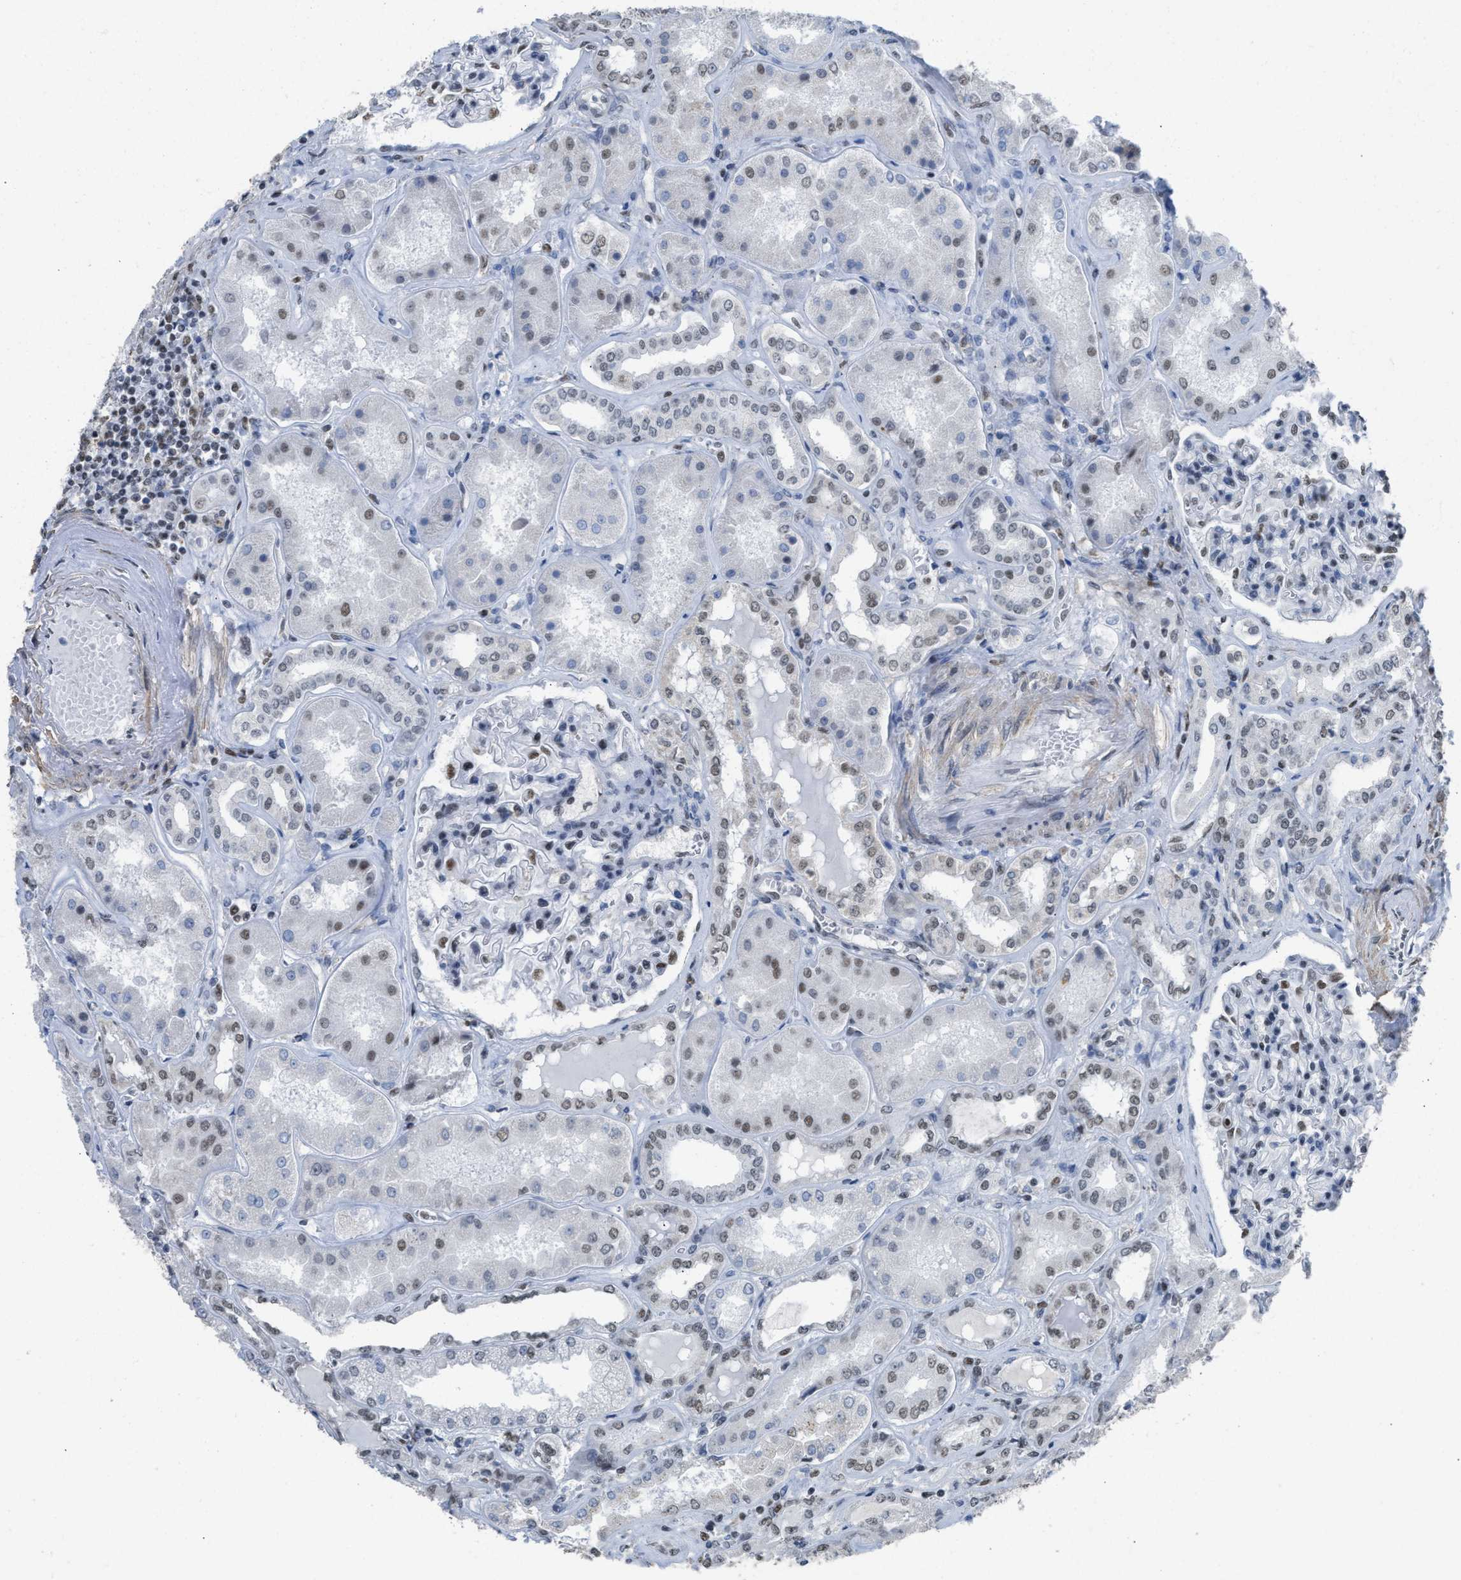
{"staining": {"intensity": "moderate", "quantity": "25%-75%", "location": "nuclear"}, "tissue": "kidney", "cell_type": "Cells in glomeruli", "image_type": "normal", "snomed": [{"axis": "morphology", "description": "Normal tissue, NOS"}, {"axis": "topography", "description": "Kidney"}], "caption": "Human kidney stained for a protein (brown) reveals moderate nuclear positive expression in approximately 25%-75% of cells in glomeruli.", "gene": "SCAF4", "patient": {"sex": "female", "age": 56}}